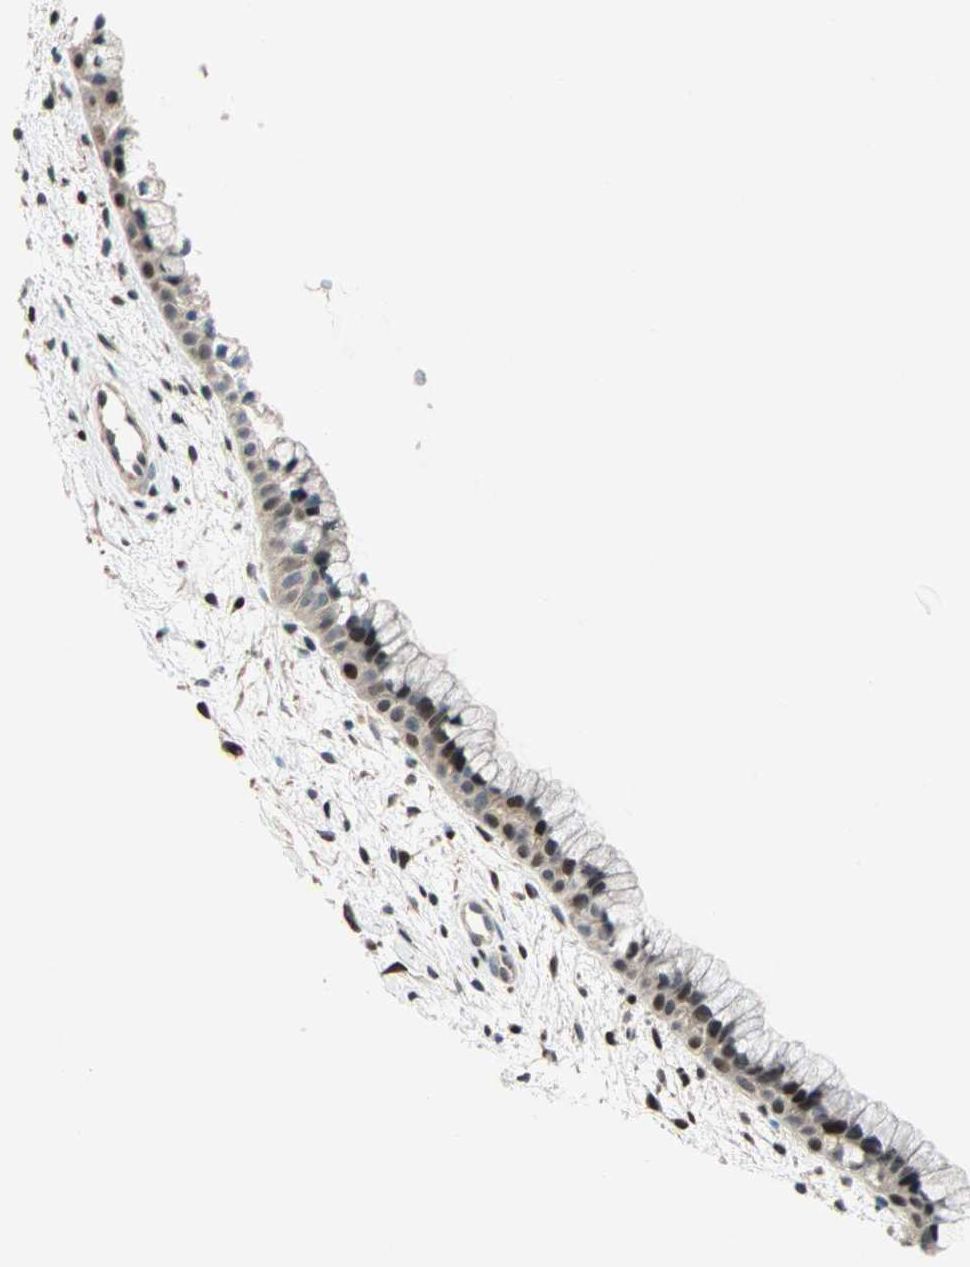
{"staining": {"intensity": "moderate", "quantity": ">75%", "location": "cytoplasmic/membranous,nuclear"}, "tissue": "cervix", "cell_type": "Glandular cells", "image_type": "normal", "snomed": [{"axis": "morphology", "description": "Normal tissue, NOS"}, {"axis": "topography", "description": "Cervix"}], "caption": "A medium amount of moderate cytoplasmic/membranous,nuclear staining is appreciated in approximately >75% of glandular cells in unremarkable cervix. (IHC, brightfield microscopy, high magnification).", "gene": "HECW1", "patient": {"sex": "female", "age": 39}}